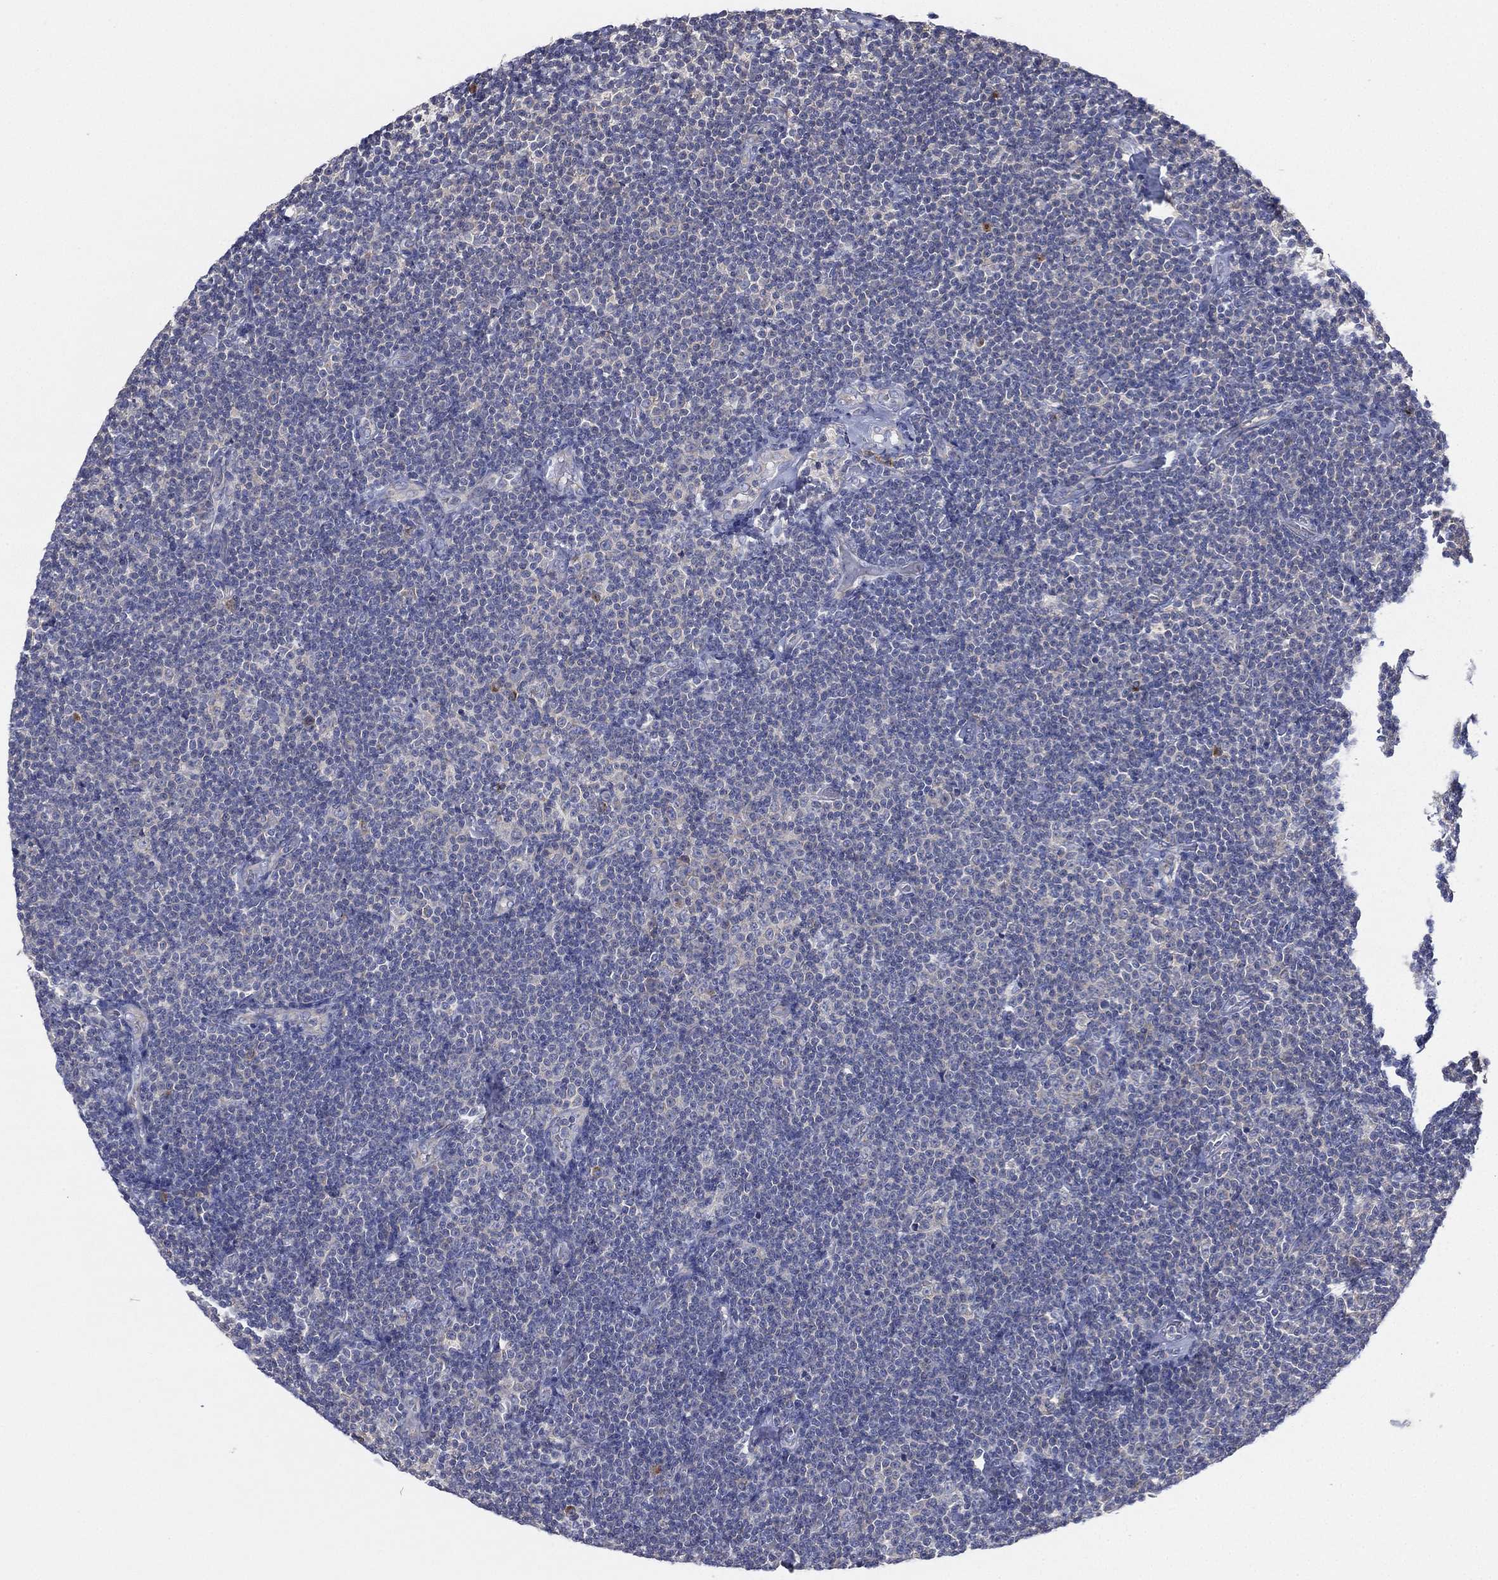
{"staining": {"intensity": "negative", "quantity": "none", "location": "none"}, "tissue": "lymphoma", "cell_type": "Tumor cells", "image_type": "cancer", "snomed": [{"axis": "morphology", "description": "Malignant lymphoma, non-Hodgkin's type, Low grade"}, {"axis": "topography", "description": "Lymph node"}], "caption": "High magnification brightfield microscopy of lymphoma stained with DAB (3,3'-diaminobenzidine) (brown) and counterstained with hematoxylin (blue): tumor cells show no significant staining.", "gene": "ATP8A2", "patient": {"sex": "male", "age": 81}}